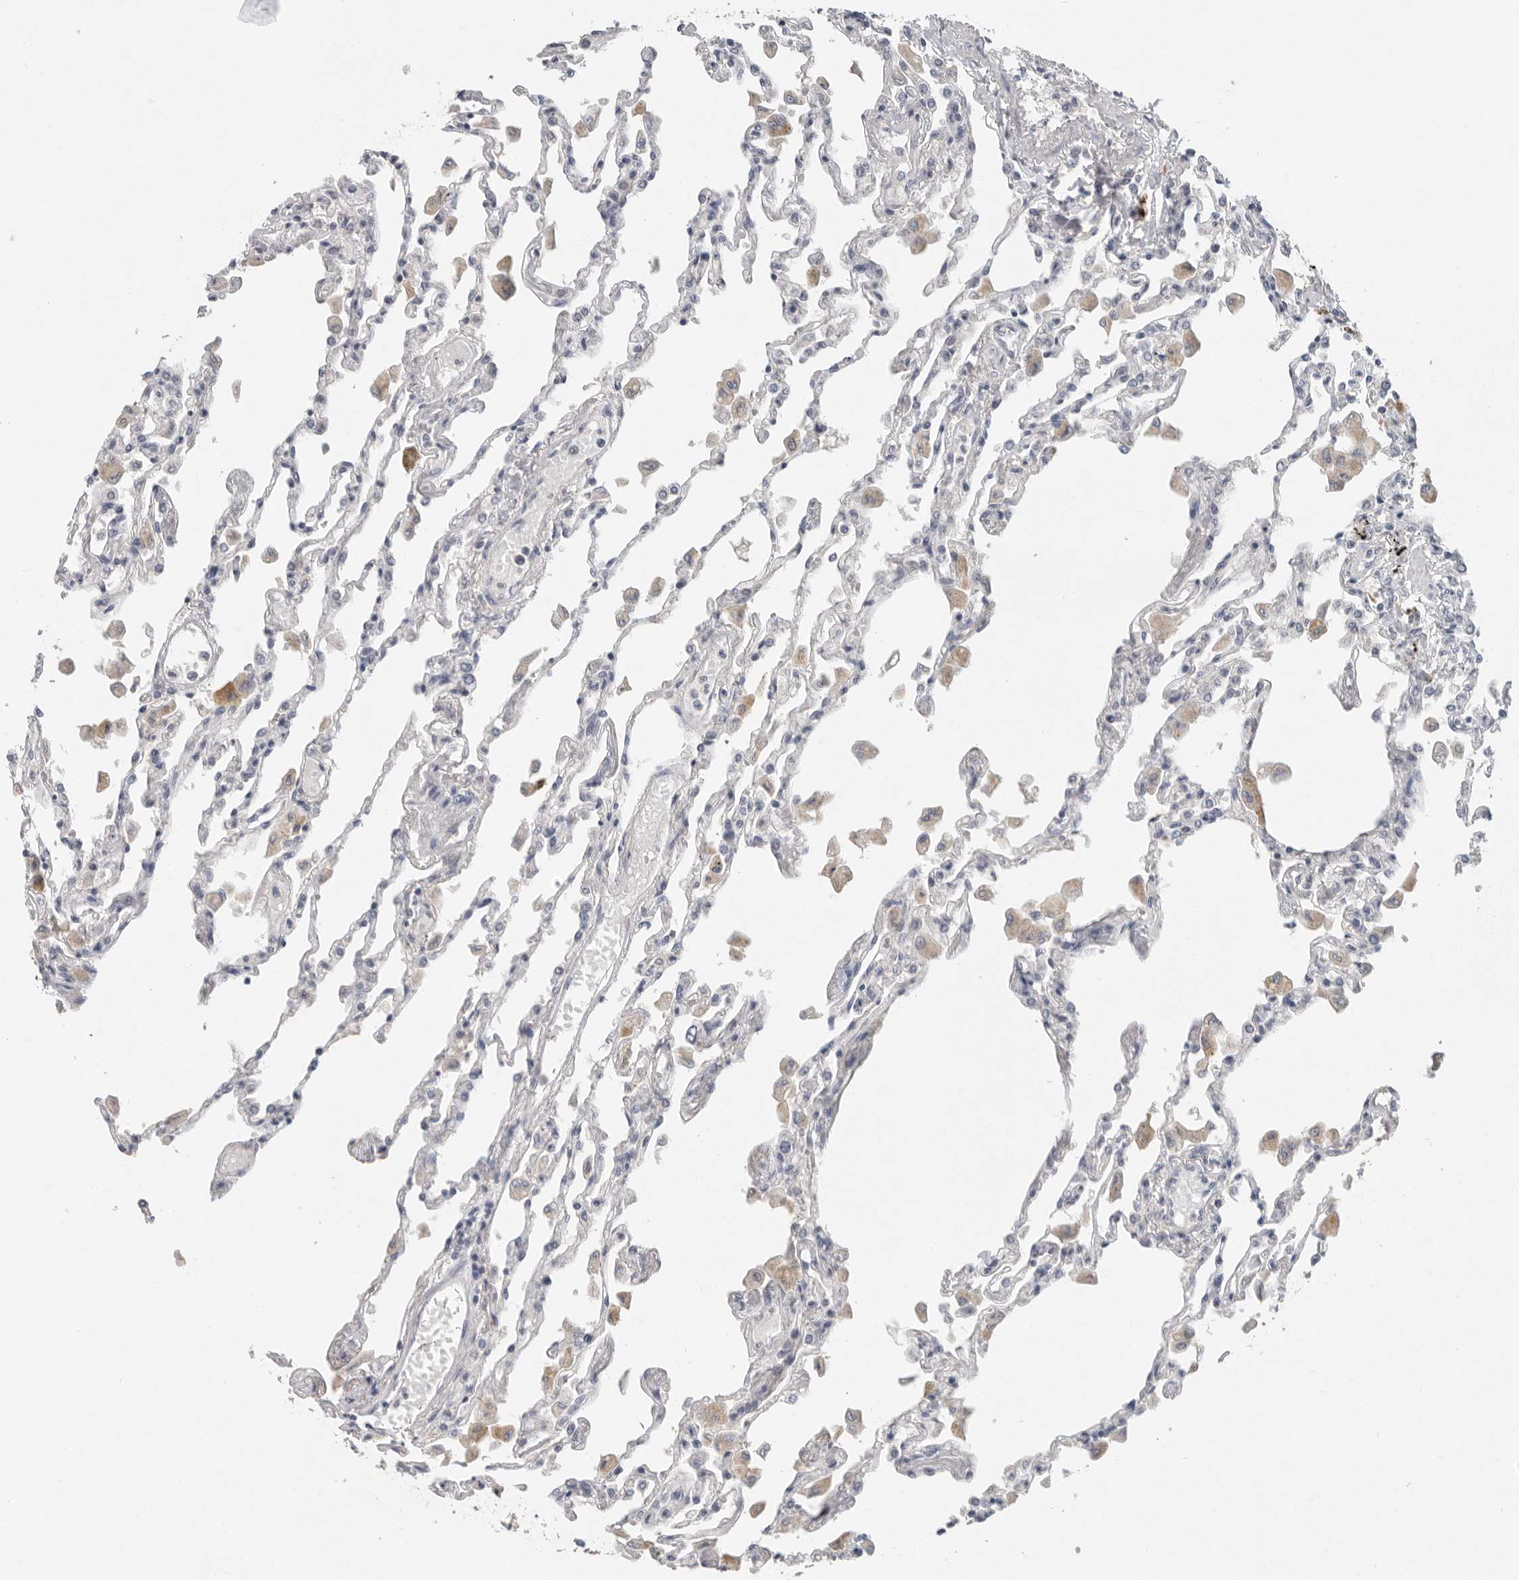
{"staining": {"intensity": "negative", "quantity": "none", "location": "none"}, "tissue": "lung", "cell_type": "Alveolar cells", "image_type": "normal", "snomed": [{"axis": "morphology", "description": "Normal tissue, NOS"}, {"axis": "topography", "description": "Bronchus"}, {"axis": "topography", "description": "Lung"}], "caption": "An IHC histopathology image of unremarkable lung is shown. There is no staining in alveolar cells of lung.", "gene": "REG4", "patient": {"sex": "female", "age": 49}}